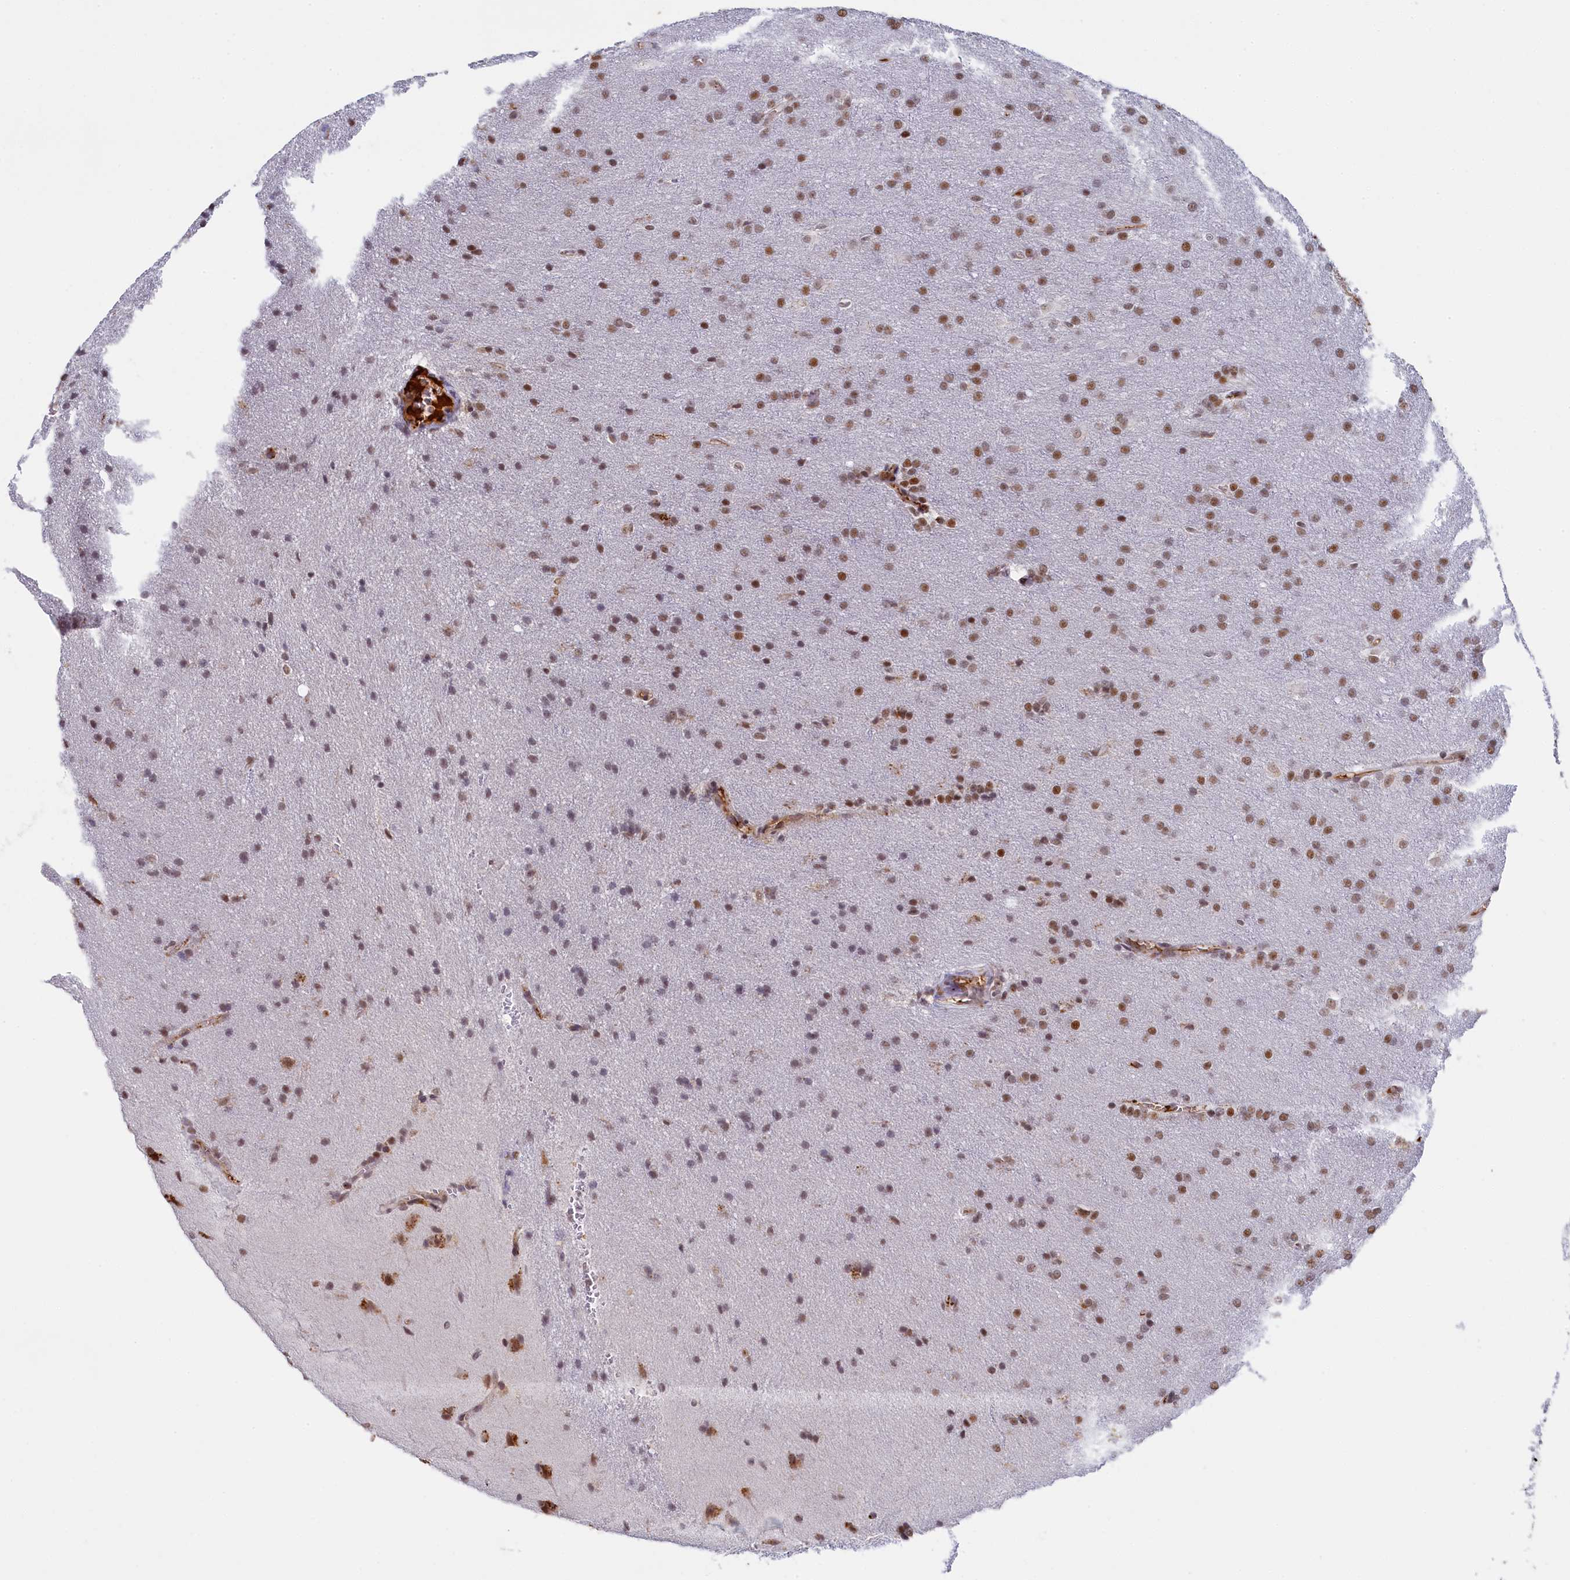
{"staining": {"intensity": "moderate", "quantity": ">75%", "location": "nuclear"}, "tissue": "glioma", "cell_type": "Tumor cells", "image_type": "cancer", "snomed": [{"axis": "morphology", "description": "Glioma, malignant, Low grade"}, {"axis": "topography", "description": "Brain"}], "caption": "The immunohistochemical stain highlights moderate nuclear staining in tumor cells of glioma tissue.", "gene": "INTS14", "patient": {"sex": "female", "age": 32}}